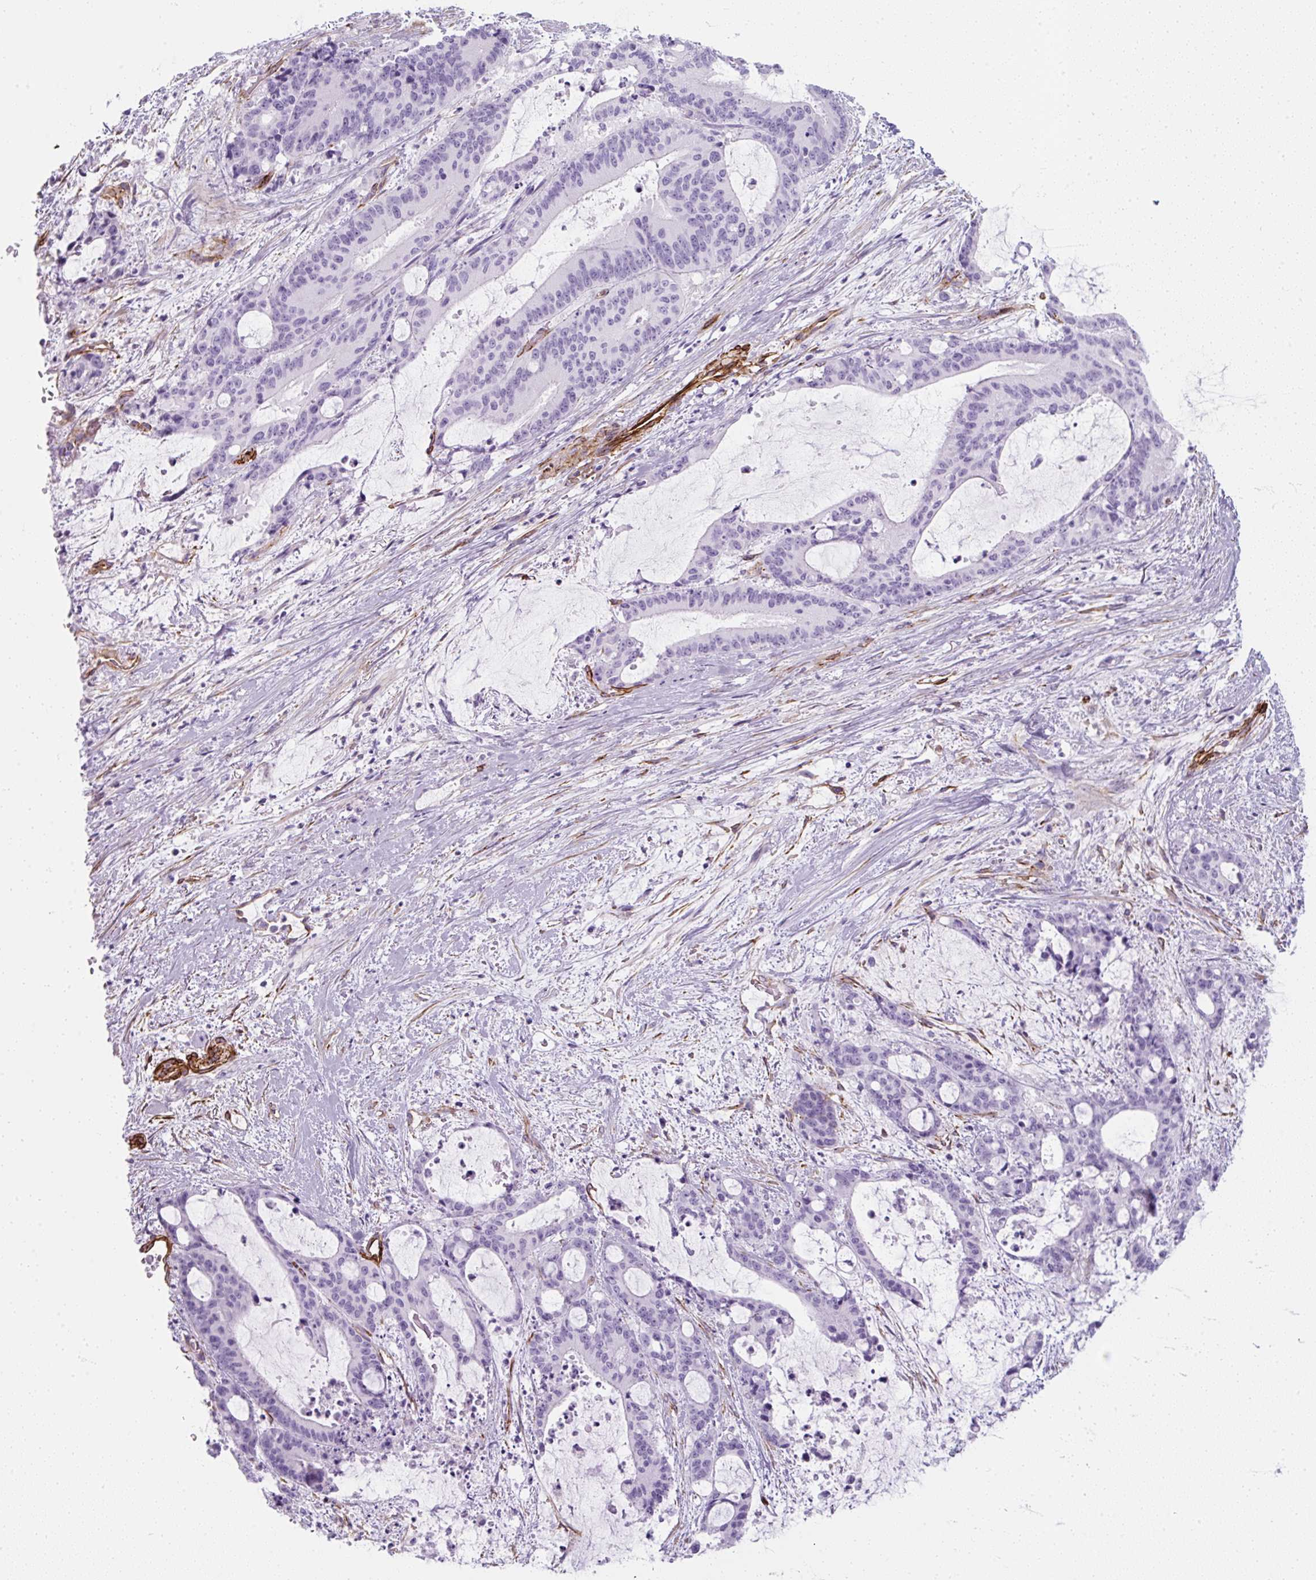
{"staining": {"intensity": "negative", "quantity": "none", "location": "none"}, "tissue": "liver cancer", "cell_type": "Tumor cells", "image_type": "cancer", "snomed": [{"axis": "morphology", "description": "Normal tissue, NOS"}, {"axis": "morphology", "description": "Cholangiocarcinoma"}, {"axis": "topography", "description": "Liver"}, {"axis": "topography", "description": "Peripheral nerve tissue"}], "caption": "High magnification brightfield microscopy of liver cholangiocarcinoma stained with DAB (3,3'-diaminobenzidine) (brown) and counterstained with hematoxylin (blue): tumor cells show no significant positivity.", "gene": "CAVIN3", "patient": {"sex": "female", "age": 73}}